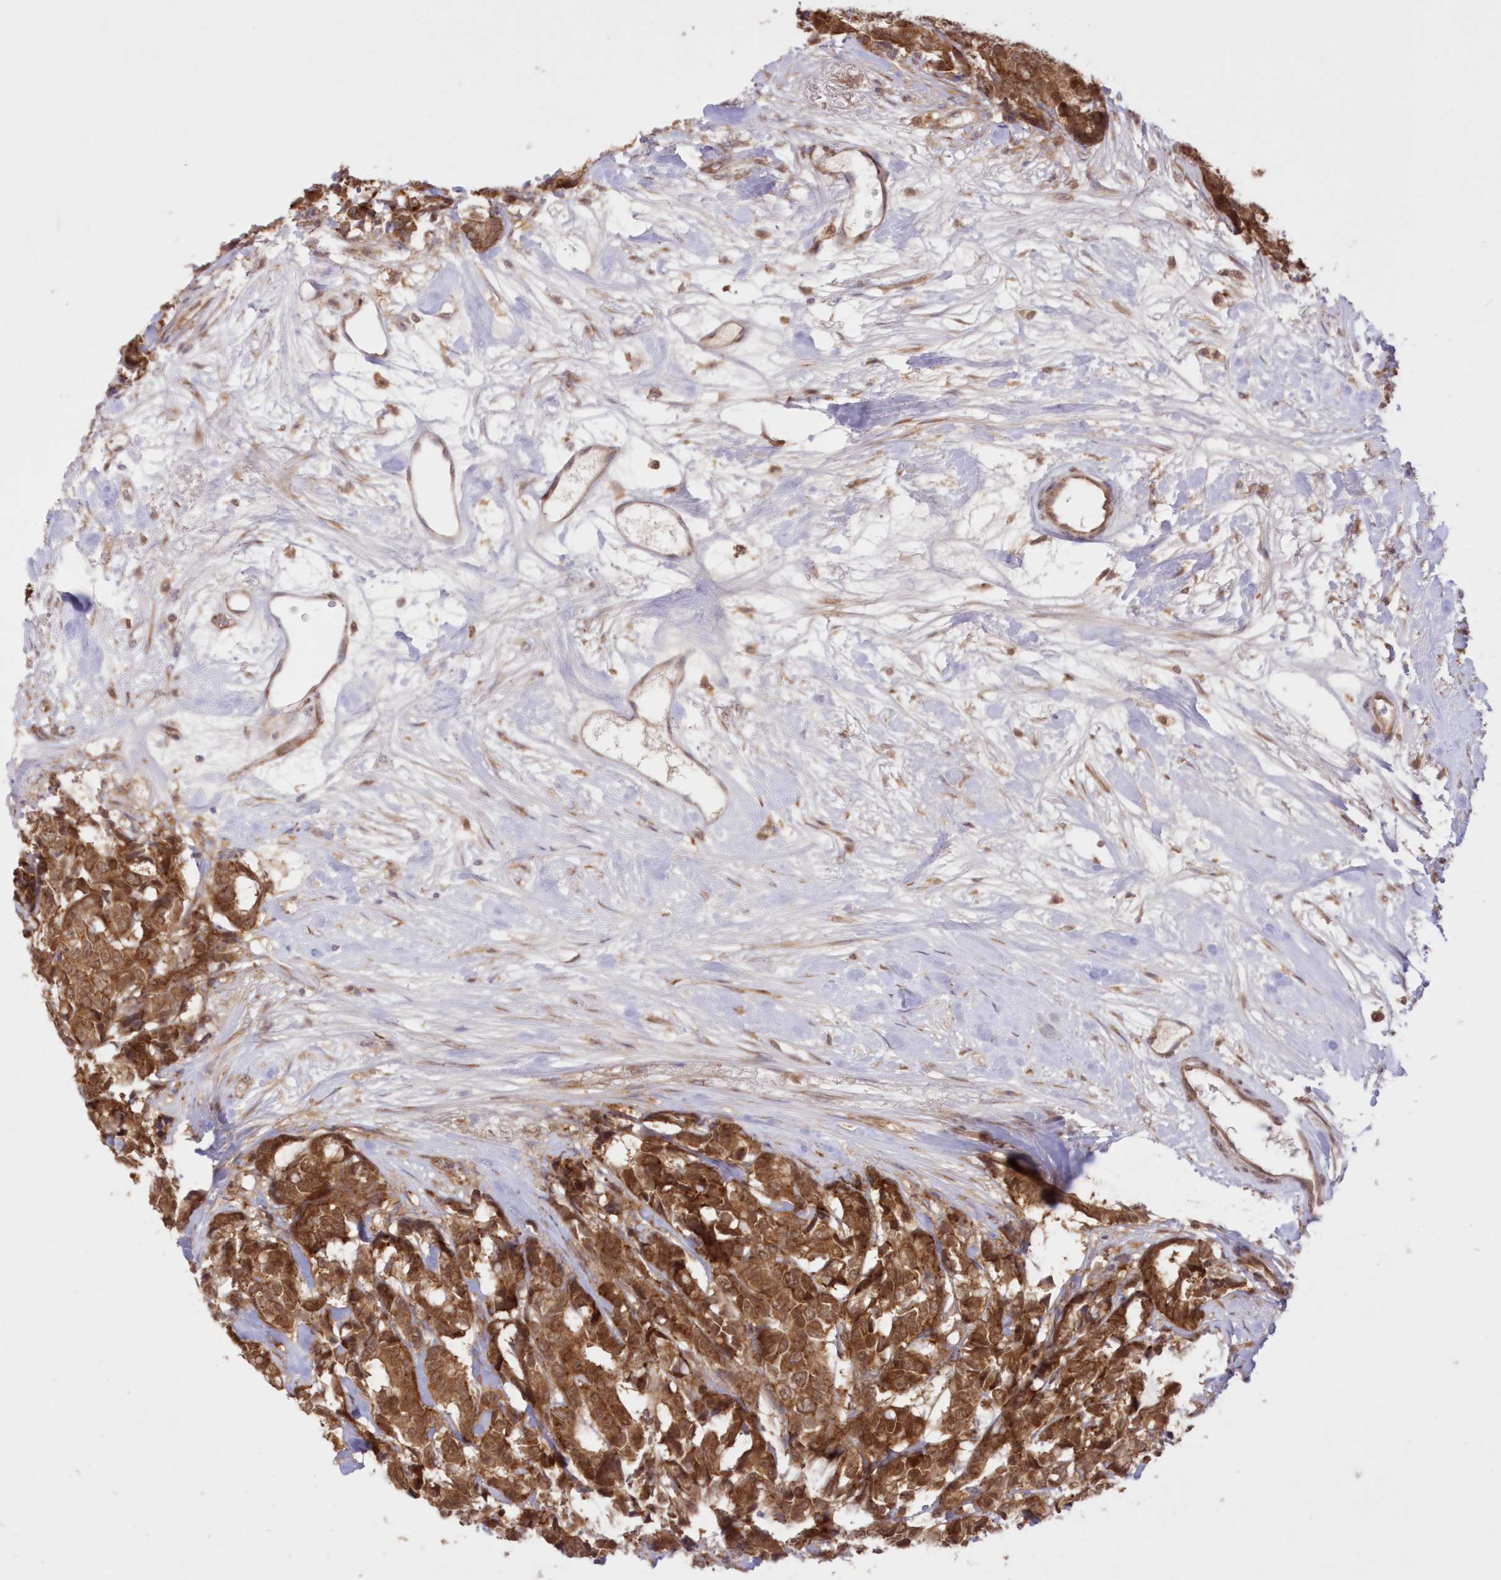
{"staining": {"intensity": "strong", "quantity": ">75%", "location": "cytoplasmic/membranous"}, "tissue": "breast cancer", "cell_type": "Tumor cells", "image_type": "cancer", "snomed": [{"axis": "morphology", "description": "Duct carcinoma"}, {"axis": "topography", "description": "Breast"}], "caption": "Breast cancer (invasive ductal carcinoma) was stained to show a protein in brown. There is high levels of strong cytoplasmic/membranous positivity in about >75% of tumor cells.", "gene": "RNPEP", "patient": {"sex": "female", "age": 87}}